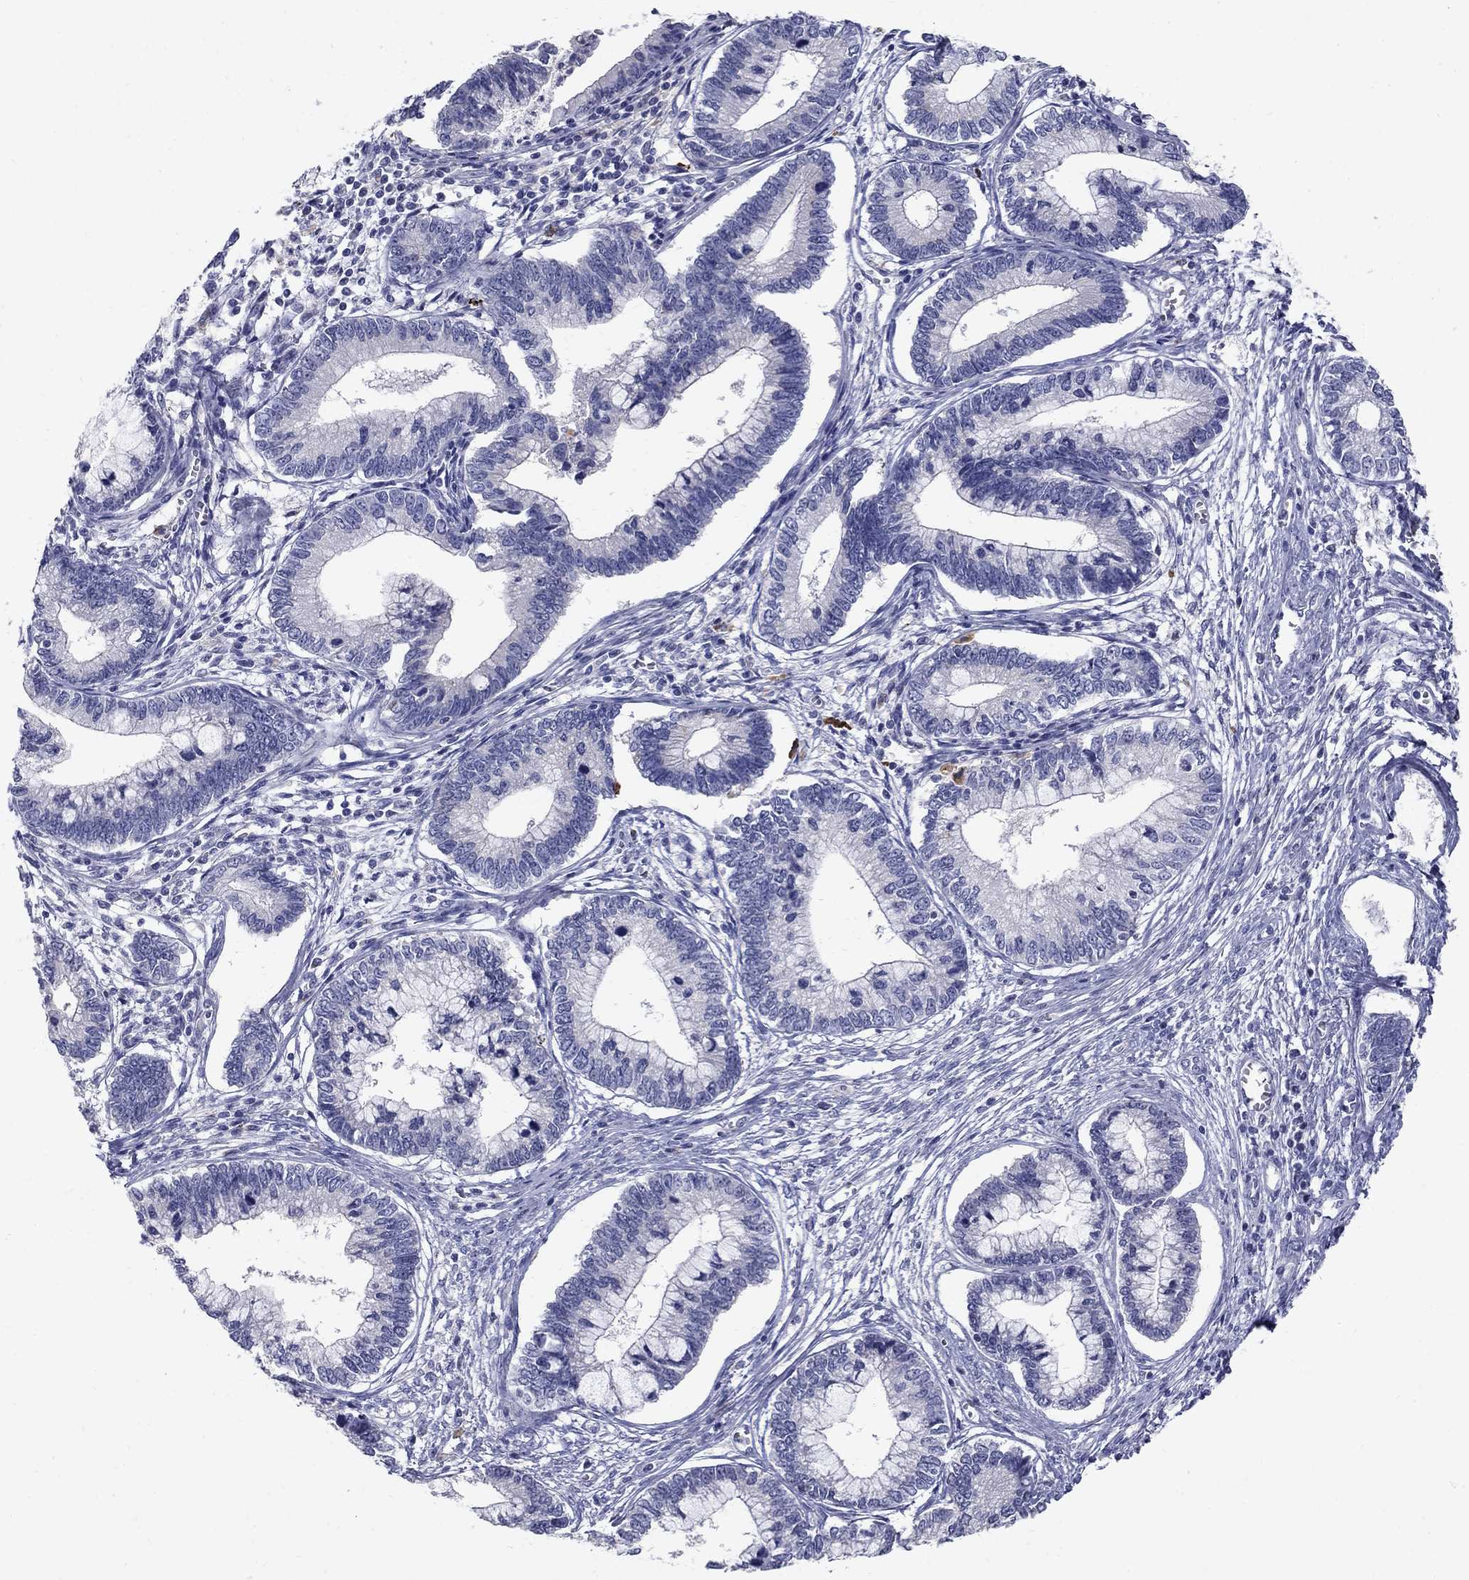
{"staining": {"intensity": "negative", "quantity": "none", "location": "none"}, "tissue": "cervical cancer", "cell_type": "Tumor cells", "image_type": "cancer", "snomed": [{"axis": "morphology", "description": "Adenocarcinoma, NOS"}, {"axis": "topography", "description": "Cervix"}], "caption": "Tumor cells show no significant protein staining in adenocarcinoma (cervical).", "gene": "TP53TG5", "patient": {"sex": "female", "age": 44}}